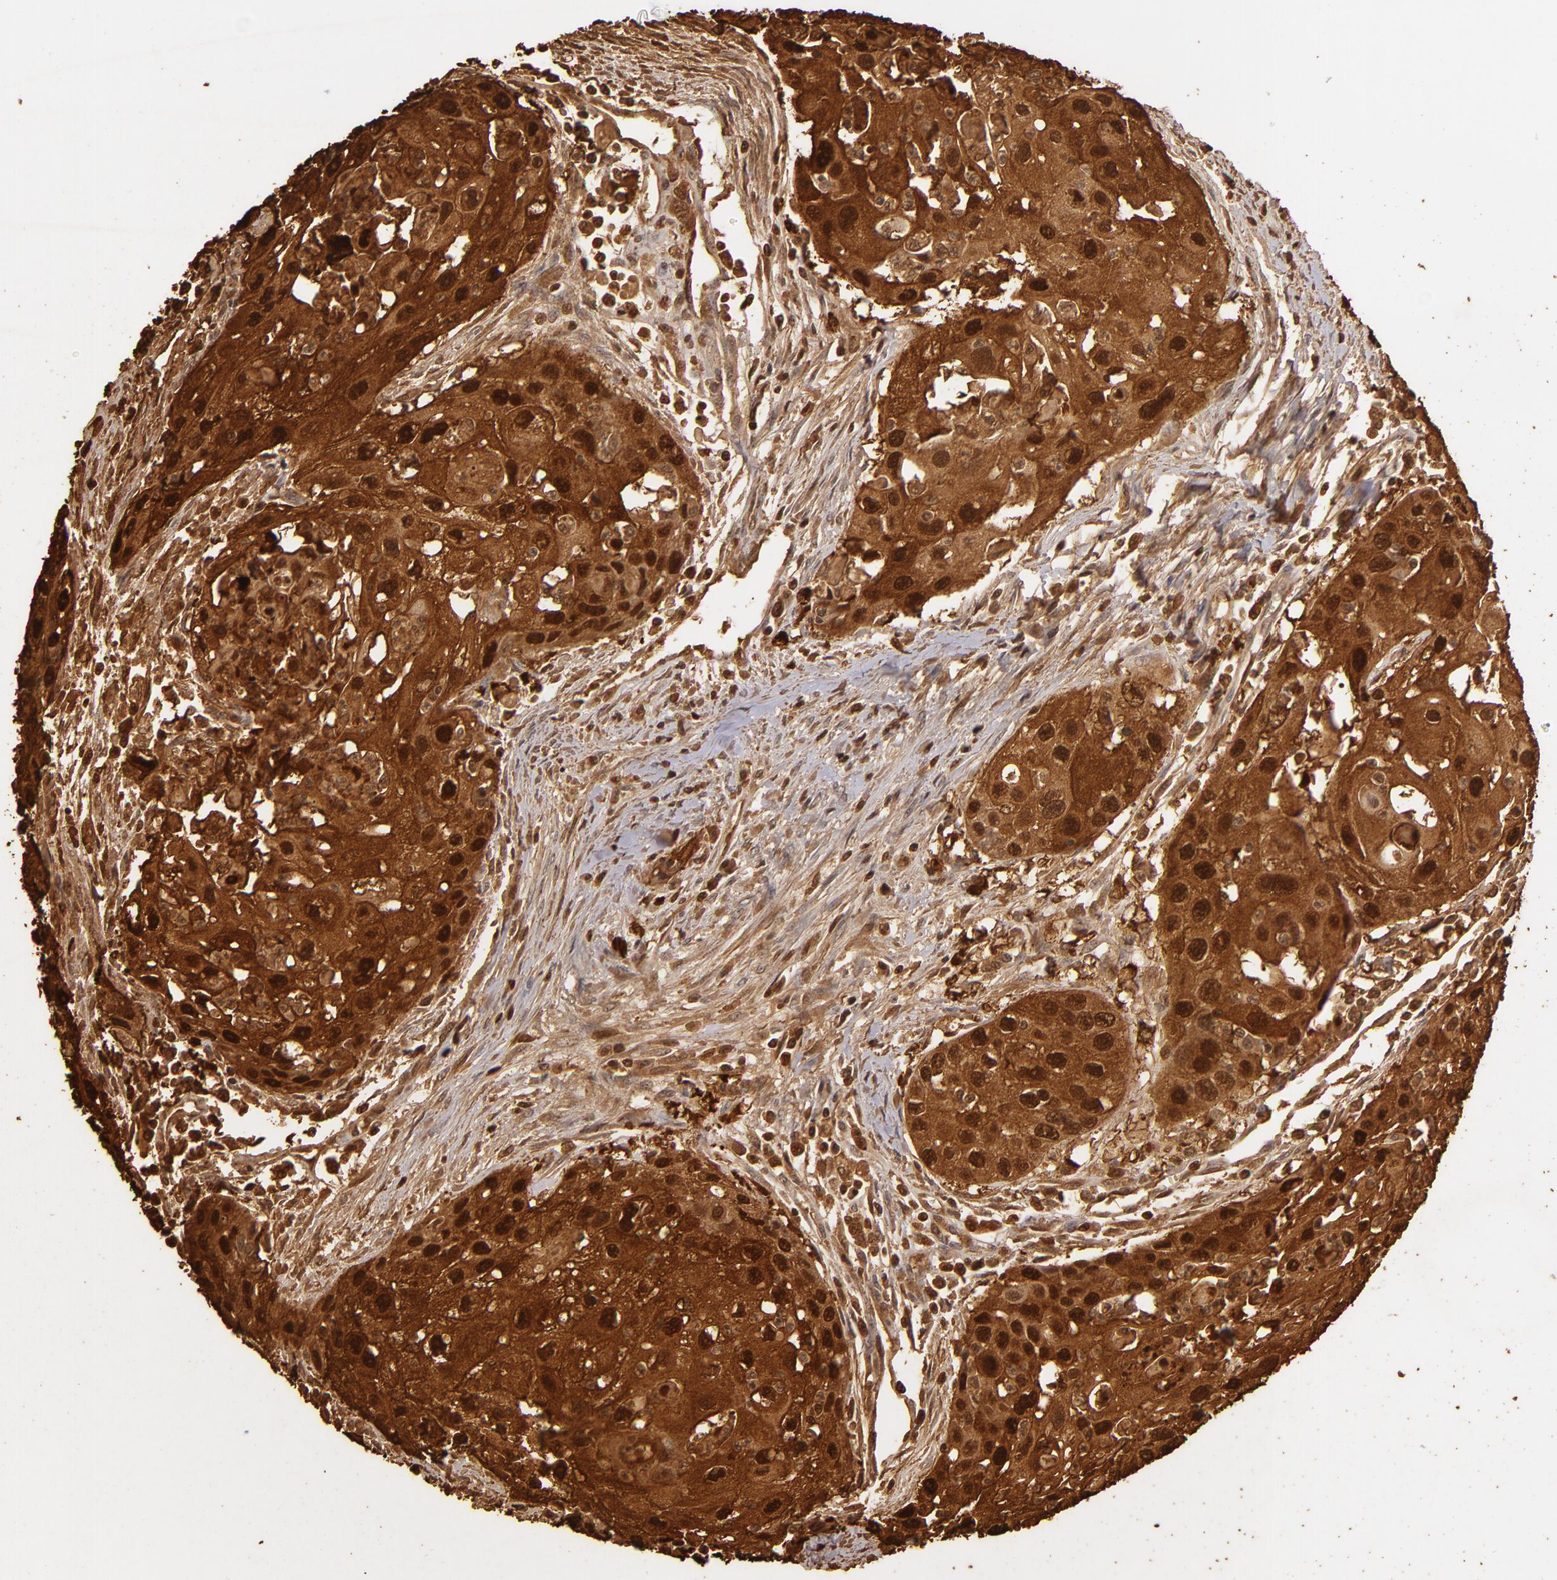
{"staining": {"intensity": "strong", "quantity": ">75%", "location": "cytoplasmic/membranous,nuclear"}, "tissue": "head and neck cancer", "cell_type": "Tumor cells", "image_type": "cancer", "snomed": [{"axis": "morphology", "description": "Squamous cell carcinoma, NOS"}, {"axis": "topography", "description": "Head-Neck"}], "caption": "Head and neck cancer stained for a protein reveals strong cytoplasmic/membranous and nuclear positivity in tumor cells.", "gene": "S100A2", "patient": {"sex": "male", "age": 64}}